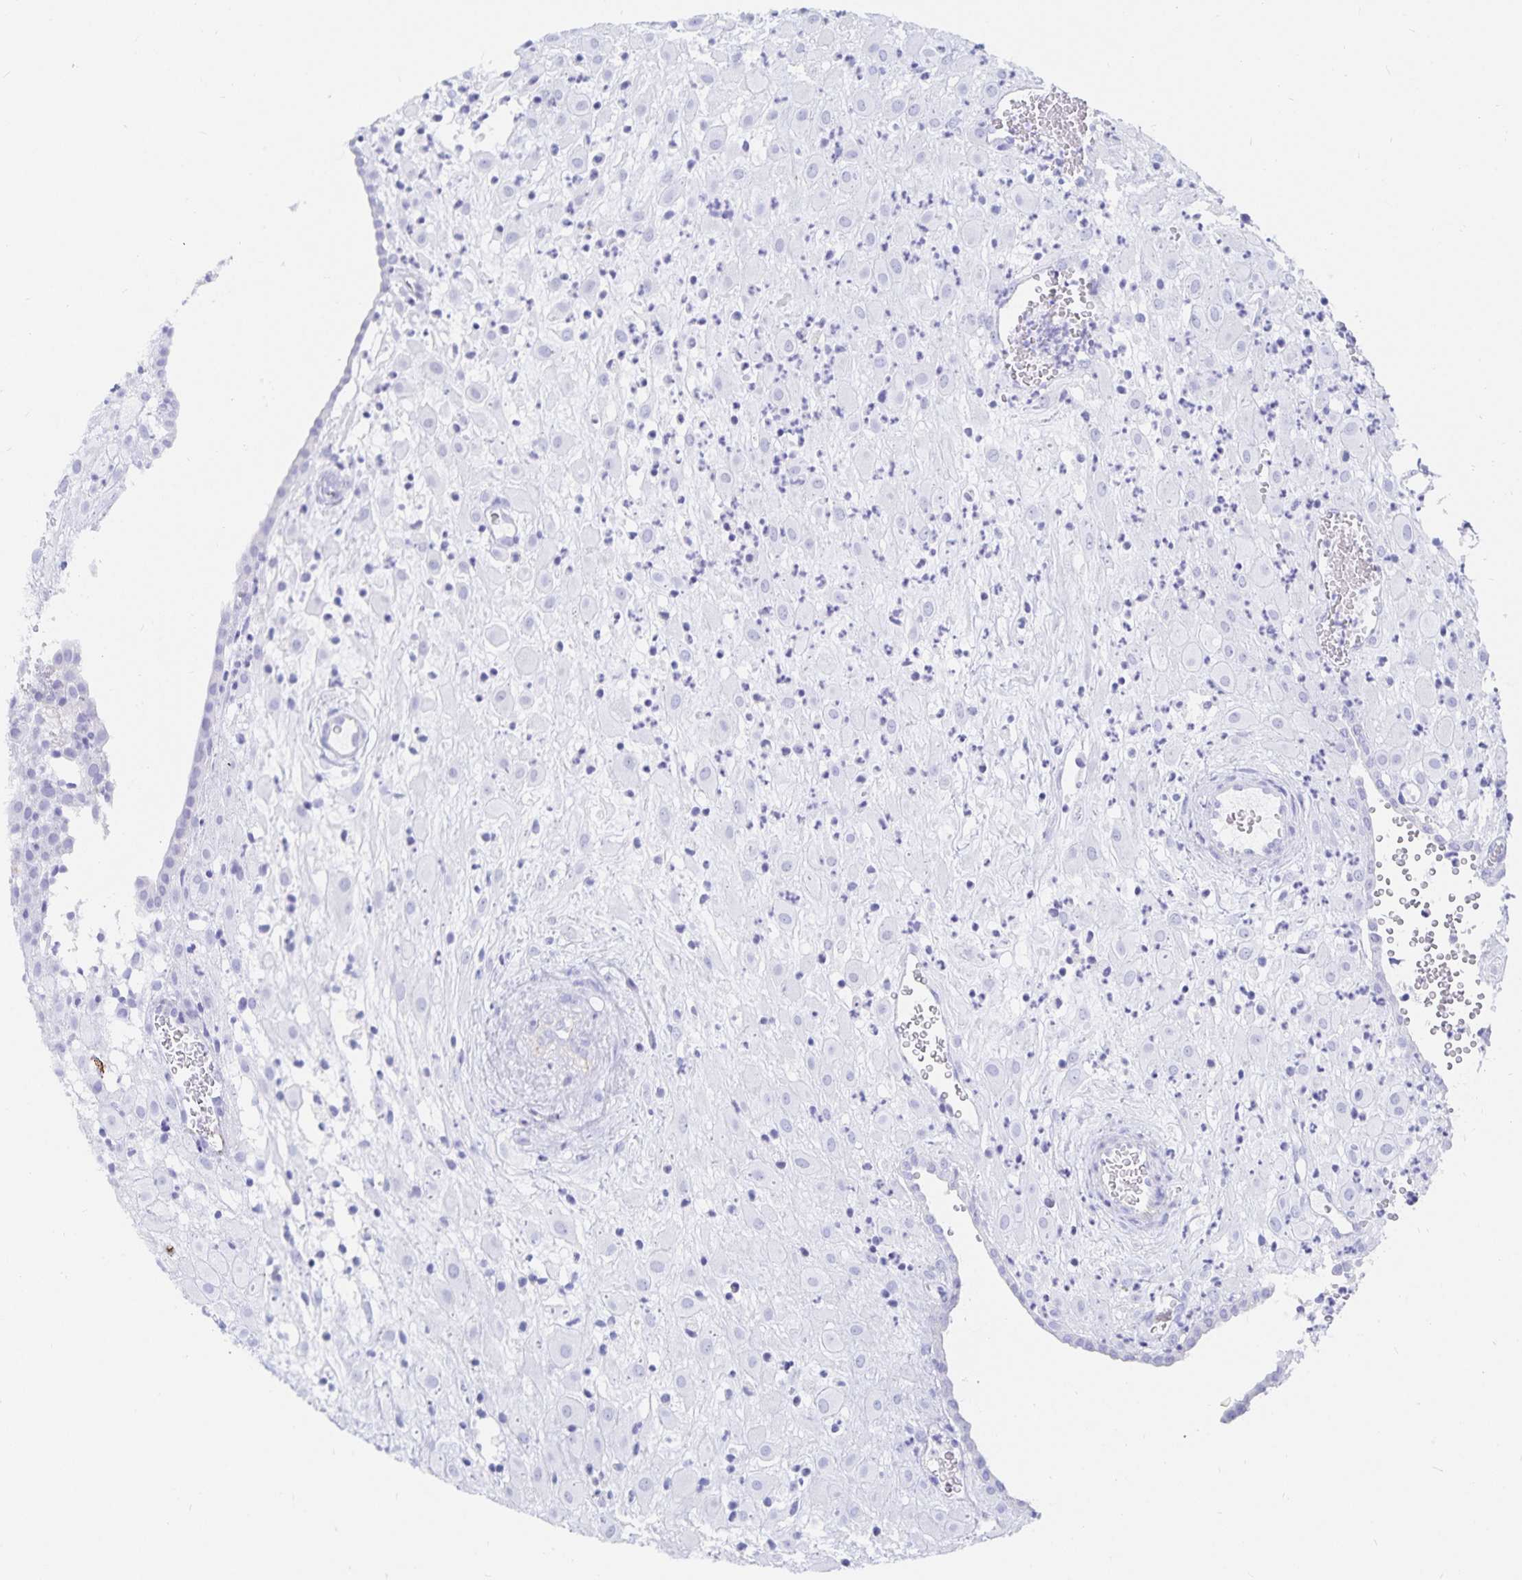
{"staining": {"intensity": "negative", "quantity": "none", "location": "none"}, "tissue": "placenta", "cell_type": "Decidual cells", "image_type": "normal", "snomed": [{"axis": "morphology", "description": "Normal tissue, NOS"}, {"axis": "topography", "description": "Placenta"}], "caption": "A high-resolution micrograph shows immunohistochemistry (IHC) staining of benign placenta, which displays no significant staining in decidual cells.", "gene": "INSL5", "patient": {"sex": "female", "age": 24}}